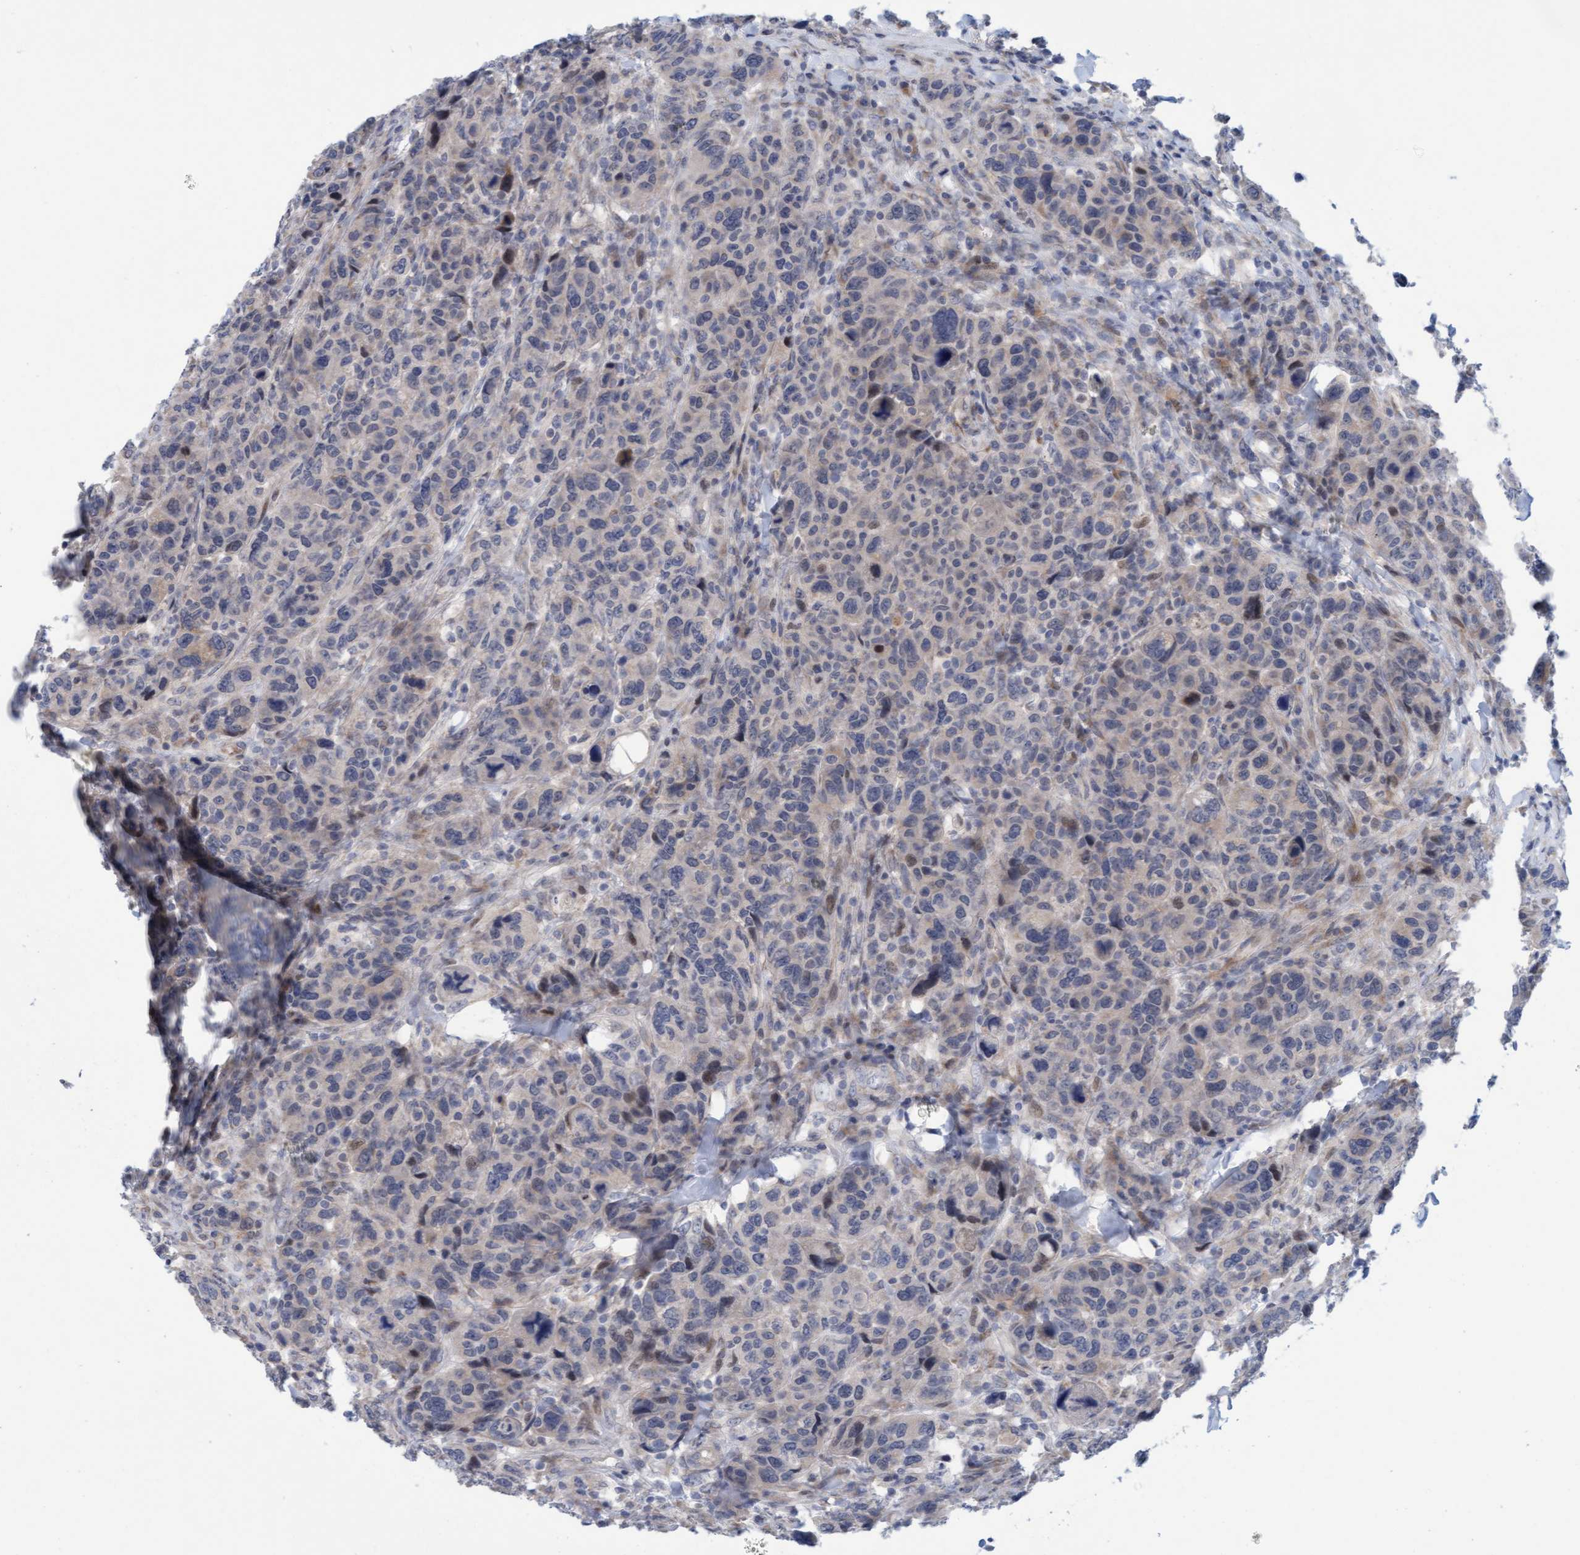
{"staining": {"intensity": "negative", "quantity": "none", "location": "none"}, "tissue": "breast cancer", "cell_type": "Tumor cells", "image_type": "cancer", "snomed": [{"axis": "morphology", "description": "Duct carcinoma"}, {"axis": "topography", "description": "Breast"}], "caption": "This is a micrograph of immunohistochemistry (IHC) staining of intraductal carcinoma (breast), which shows no staining in tumor cells.", "gene": "ZC3H3", "patient": {"sex": "female", "age": 37}}